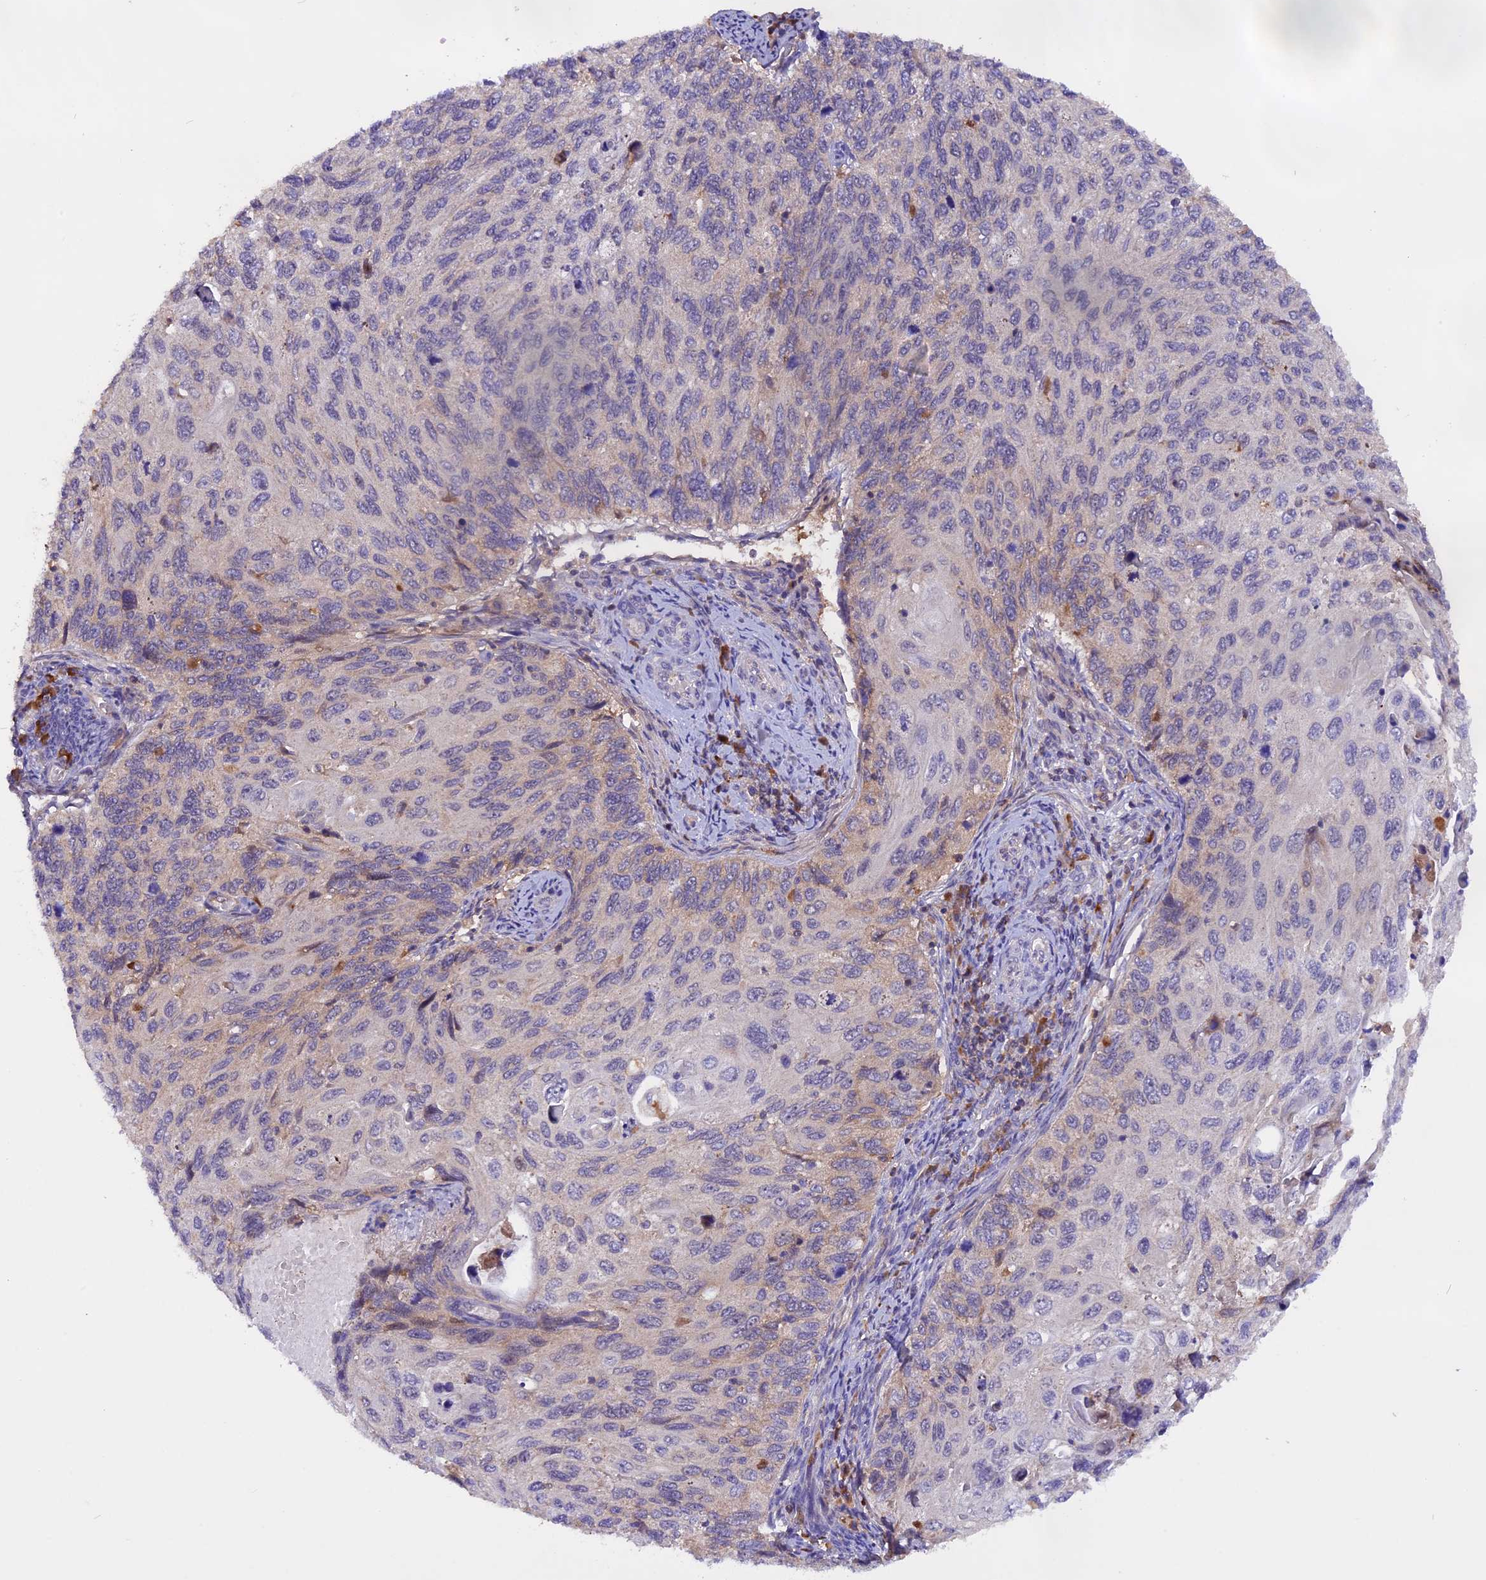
{"staining": {"intensity": "weak", "quantity": "<25%", "location": "cytoplasmic/membranous"}, "tissue": "cervical cancer", "cell_type": "Tumor cells", "image_type": "cancer", "snomed": [{"axis": "morphology", "description": "Squamous cell carcinoma, NOS"}, {"axis": "topography", "description": "Cervix"}], "caption": "The immunohistochemistry photomicrograph has no significant positivity in tumor cells of squamous cell carcinoma (cervical) tissue.", "gene": "MARK4", "patient": {"sex": "female", "age": 70}}